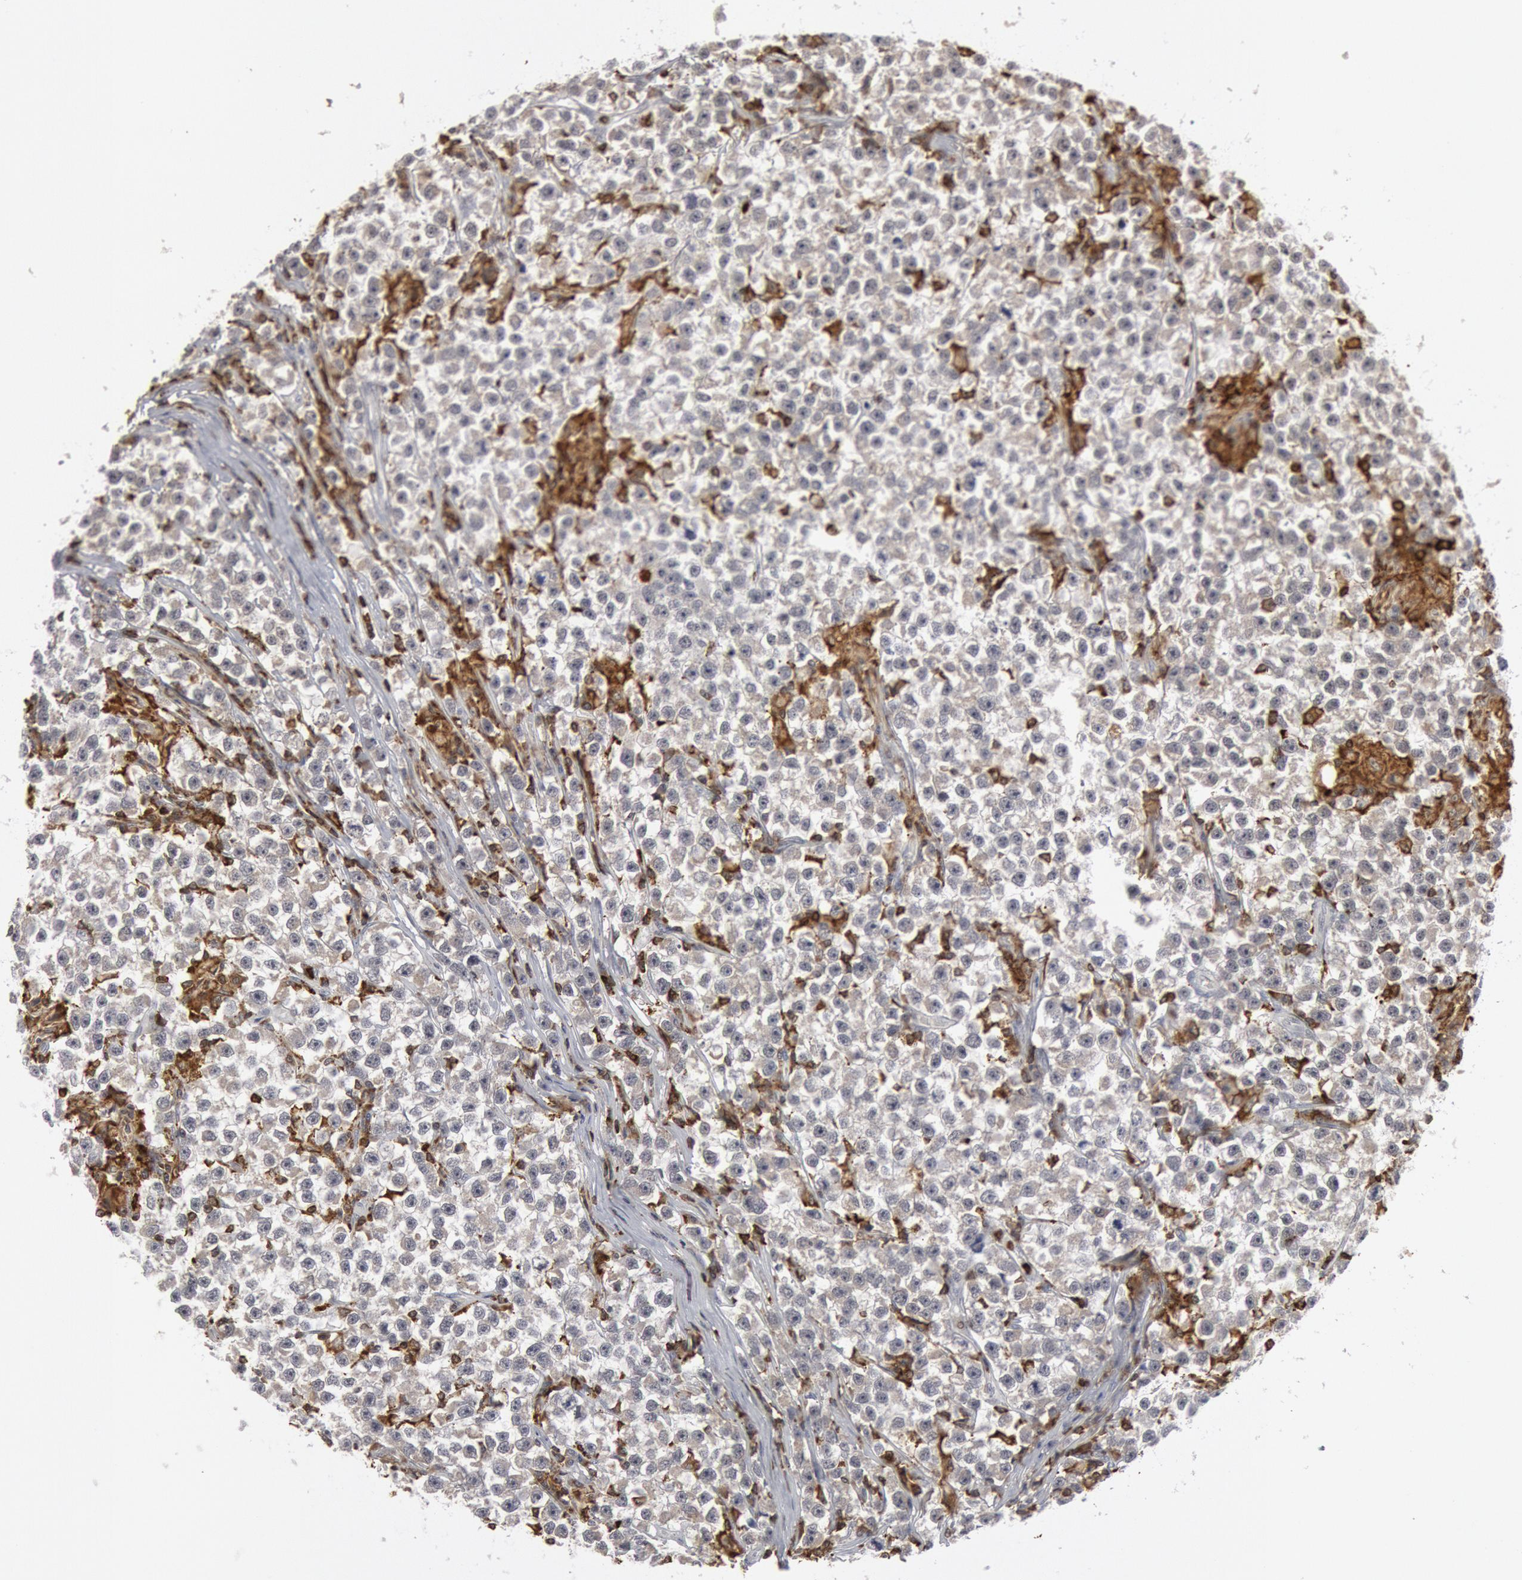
{"staining": {"intensity": "weak", "quantity": ">75%", "location": "cytoplasmic/membranous"}, "tissue": "testis cancer", "cell_type": "Tumor cells", "image_type": "cancer", "snomed": [{"axis": "morphology", "description": "Seminoma, NOS"}, {"axis": "topography", "description": "Testis"}], "caption": "Immunohistochemistry photomicrograph of neoplastic tissue: human seminoma (testis) stained using immunohistochemistry exhibits low levels of weak protein expression localized specifically in the cytoplasmic/membranous of tumor cells, appearing as a cytoplasmic/membranous brown color.", "gene": "PTPN6", "patient": {"sex": "male", "age": 33}}